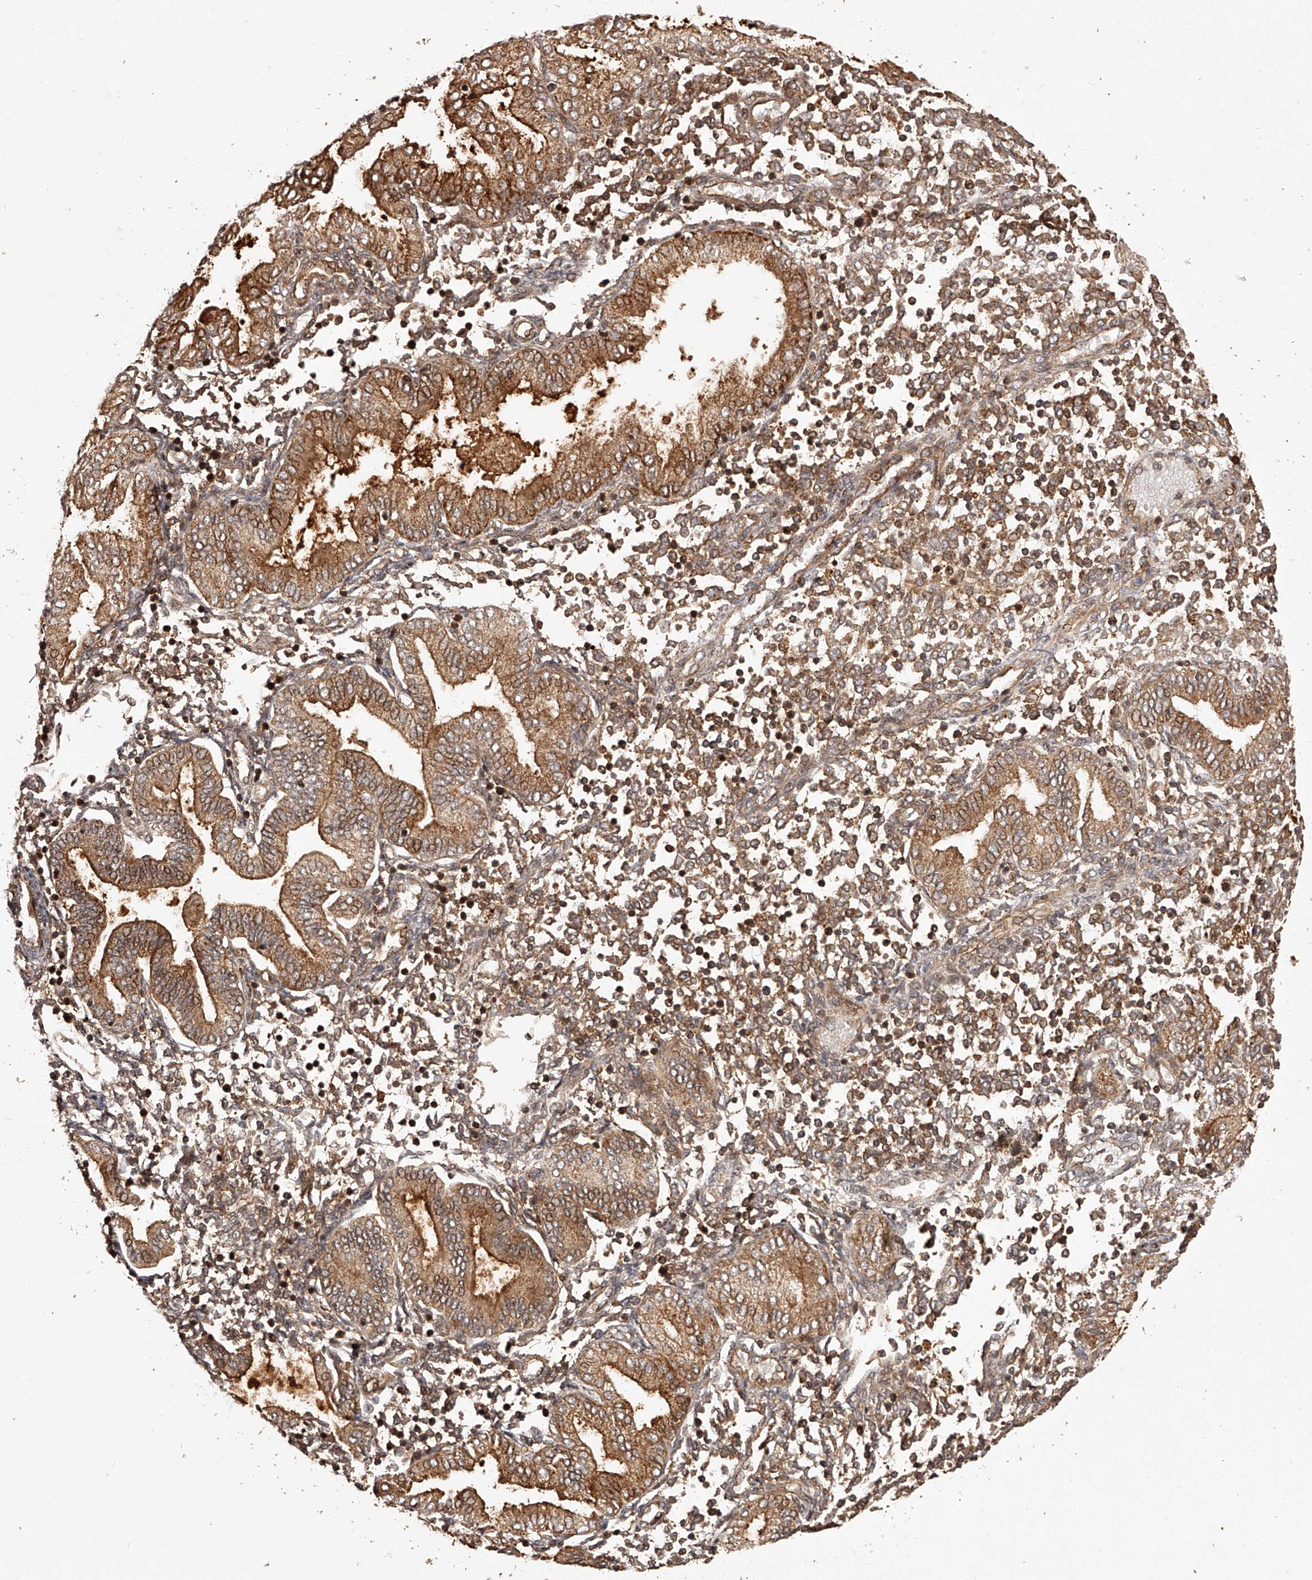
{"staining": {"intensity": "moderate", "quantity": ">75%", "location": "cytoplasmic/membranous"}, "tissue": "endometrium", "cell_type": "Cells in endometrial stroma", "image_type": "normal", "snomed": [{"axis": "morphology", "description": "Normal tissue, NOS"}, {"axis": "topography", "description": "Endometrium"}], "caption": "Immunohistochemistry staining of unremarkable endometrium, which demonstrates medium levels of moderate cytoplasmic/membranous expression in about >75% of cells in endometrial stroma indicating moderate cytoplasmic/membranous protein expression. The staining was performed using DAB (brown) for protein detection and nuclei were counterstained in hematoxylin (blue).", "gene": "CRYZL1", "patient": {"sex": "female", "age": 53}}